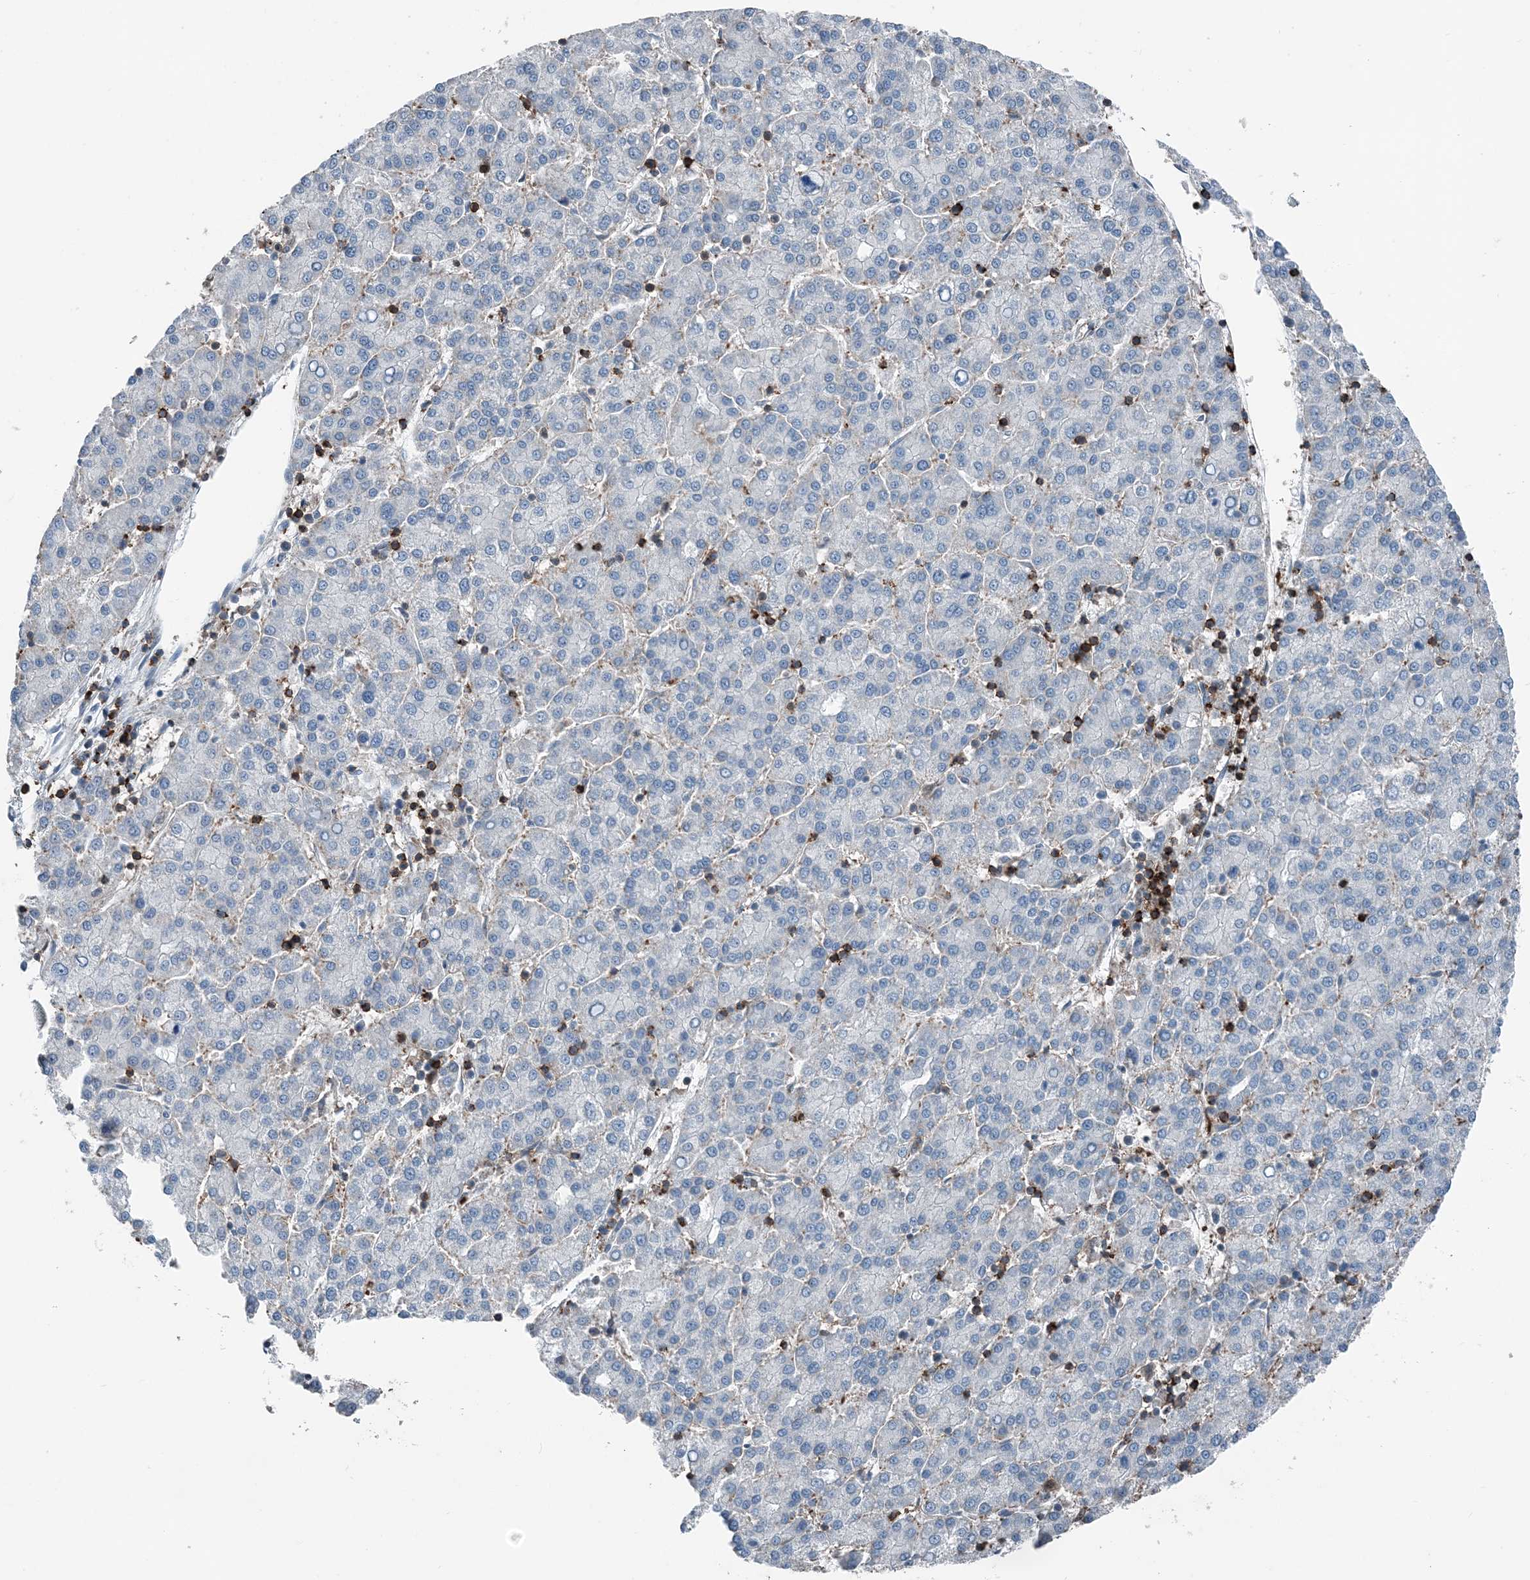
{"staining": {"intensity": "negative", "quantity": "none", "location": "none"}, "tissue": "liver cancer", "cell_type": "Tumor cells", "image_type": "cancer", "snomed": [{"axis": "morphology", "description": "Carcinoma, Hepatocellular, NOS"}, {"axis": "topography", "description": "Liver"}], "caption": "Immunohistochemistry (IHC) micrograph of hepatocellular carcinoma (liver) stained for a protein (brown), which displays no positivity in tumor cells.", "gene": "CFL1", "patient": {"sex": "female", "age": 58}}